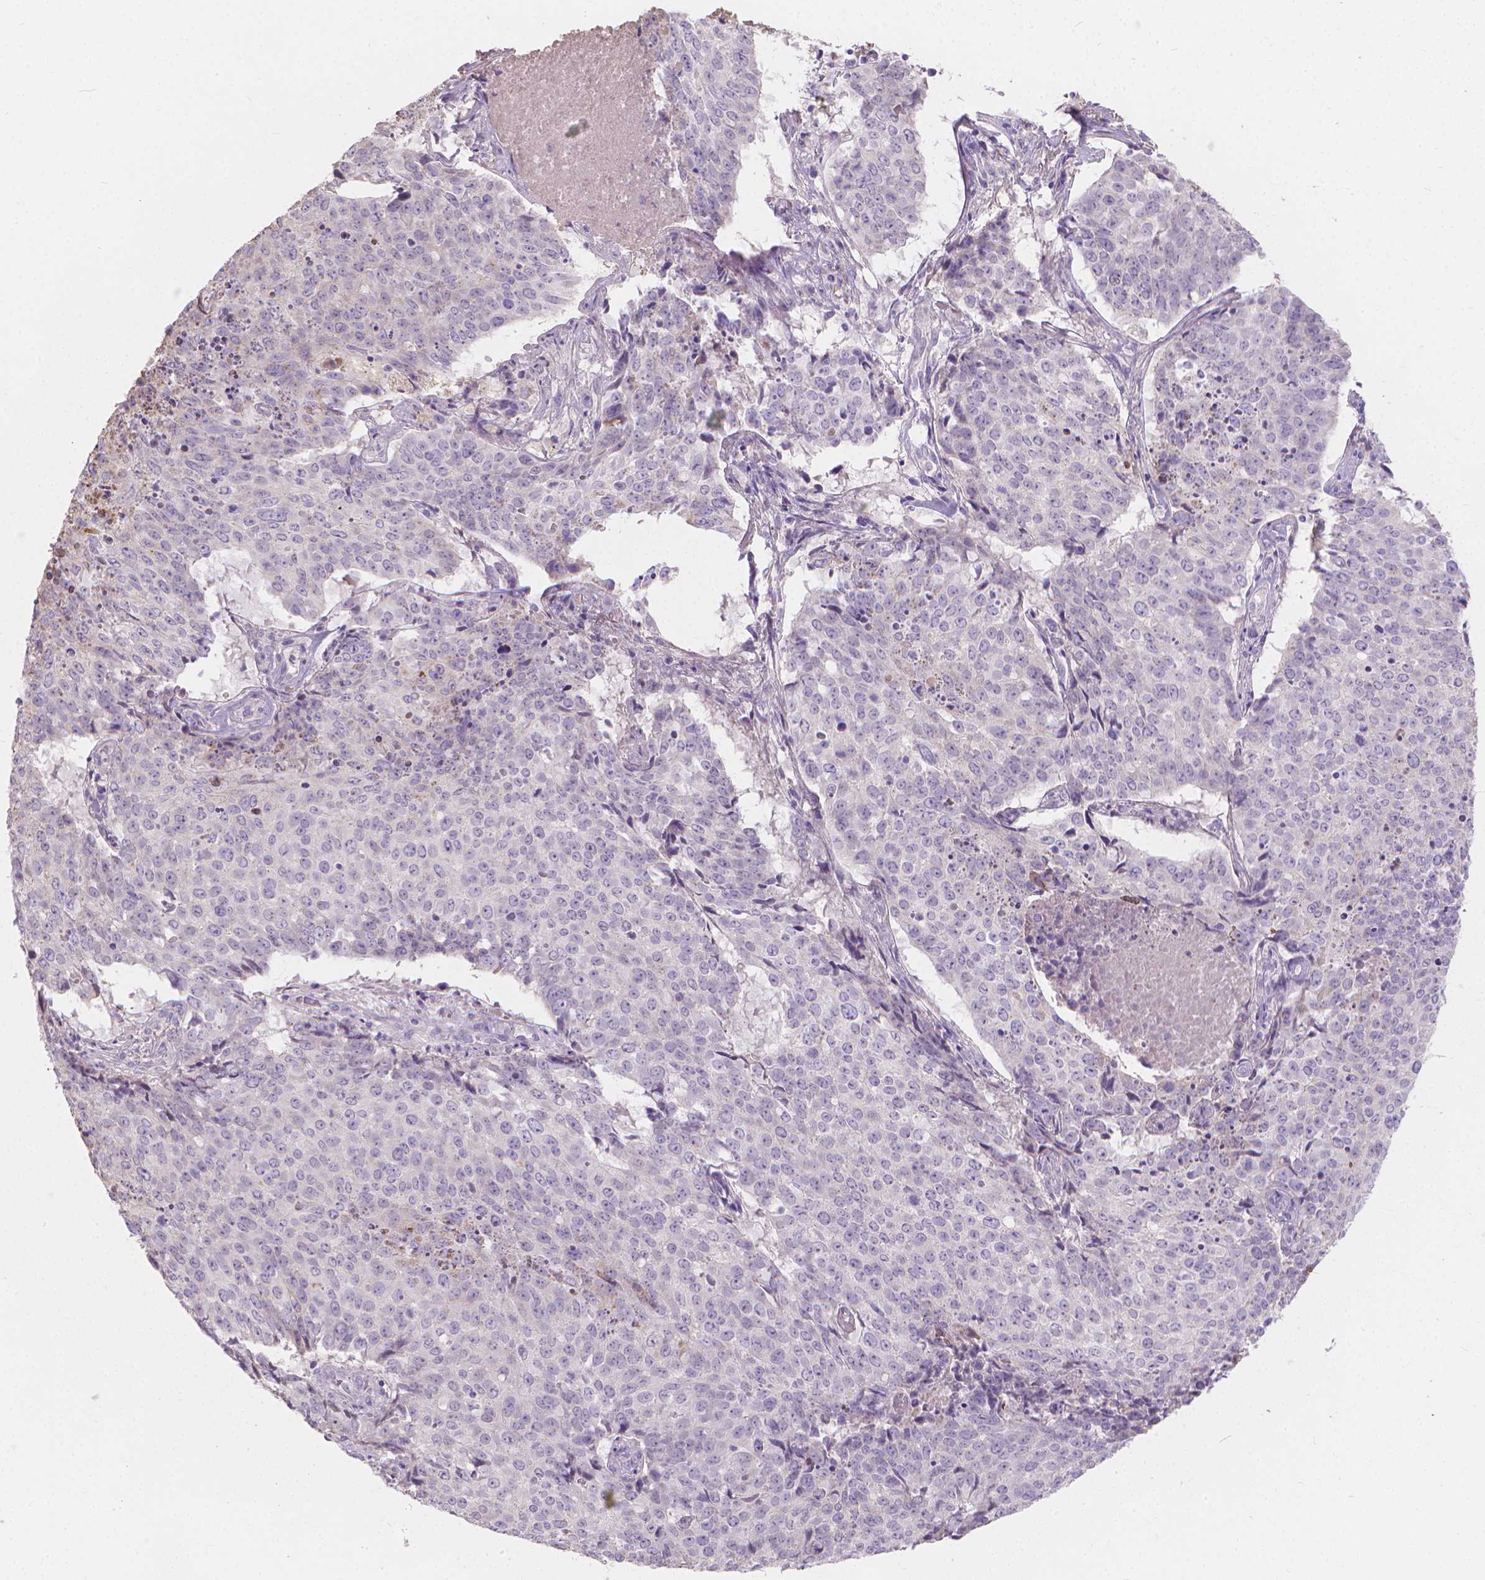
{"staining": {"intensity": "negative", "quantity": "none", "location": "none"}, "tissue": "lung cancer", "cell_type": "Tumor cells", "image_type": "cancer", "snomed": [{"axis": "morphology", "description": "Normal tissue, NOS"}, {"axis": "morphology", "description": "Squamous cell carcinoma, NOS"}, {"axis": "topography", "description": "Bronchus"}, {"axis": "topography", "description": "Lung"}], "caption": "There is no significant positivity in tumor cells of lung squamous cell carcinoma.", "gene": "CABCOCO1", "patient": {"sex": "male", "age": 64}}